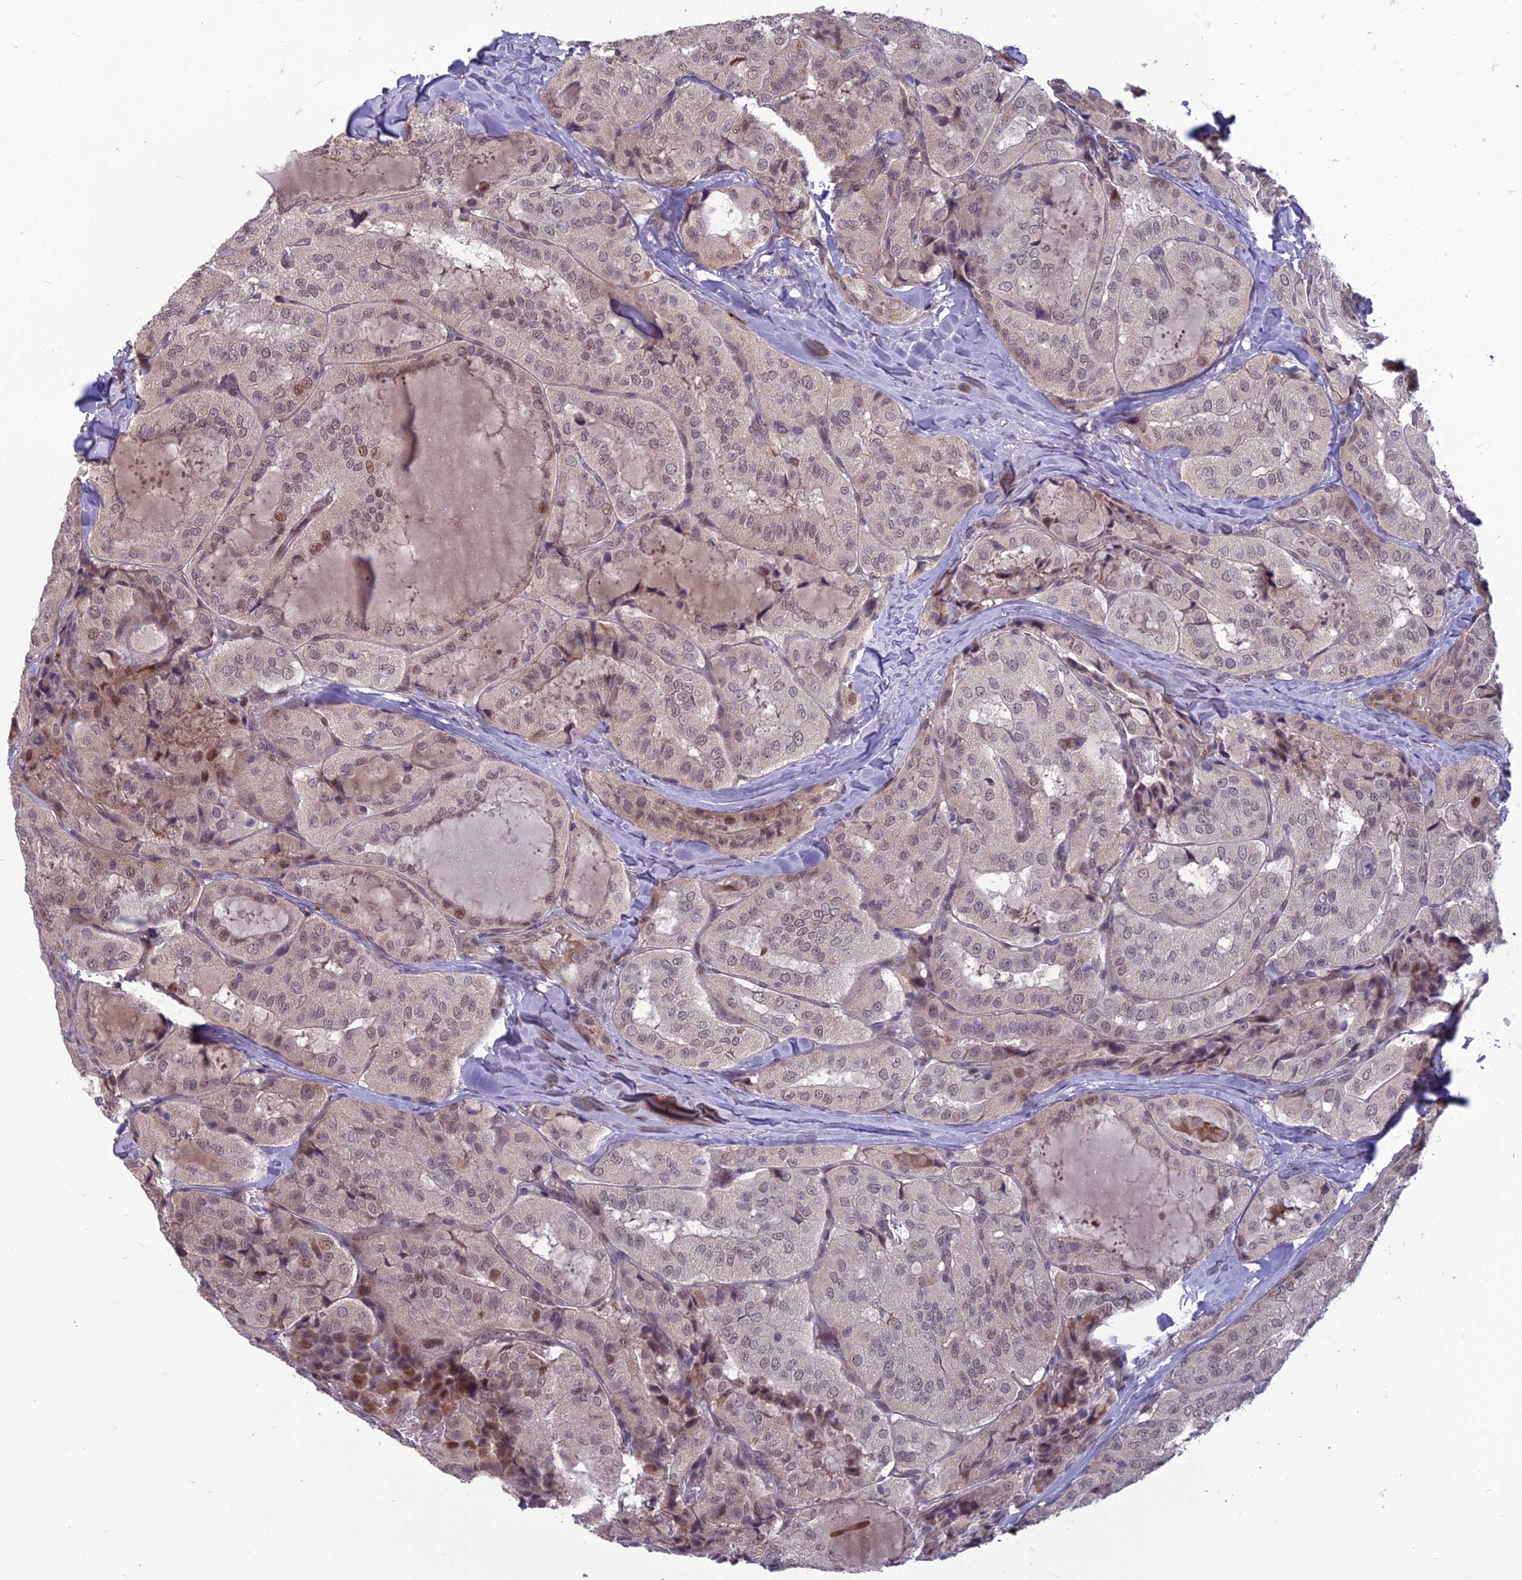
{"staining": {"intensity": "weak", "quantity": "25%-75%", "location": "nuclear"}, "tissue": "thyroid cancer", "cell_type": "Tumor cells", "image_type": "cancer", "snomed": [{"axis": "morphology", "description": "Normal tissue, NOS"}, {"axis": "morphology", "description": "Papillary adenocarcinoma, NOS"}, {"axis": "topography", "description": "Thyroid gland"}], "caption": "Human thyroid cancer (papillary adenocarcinoma) stained with a brown dye exhibits weak nuclear positive positivity in about 25%-75% of tumor cells.", "gene": "FBRS", "patient": {"sex": "female", "age": 59}}